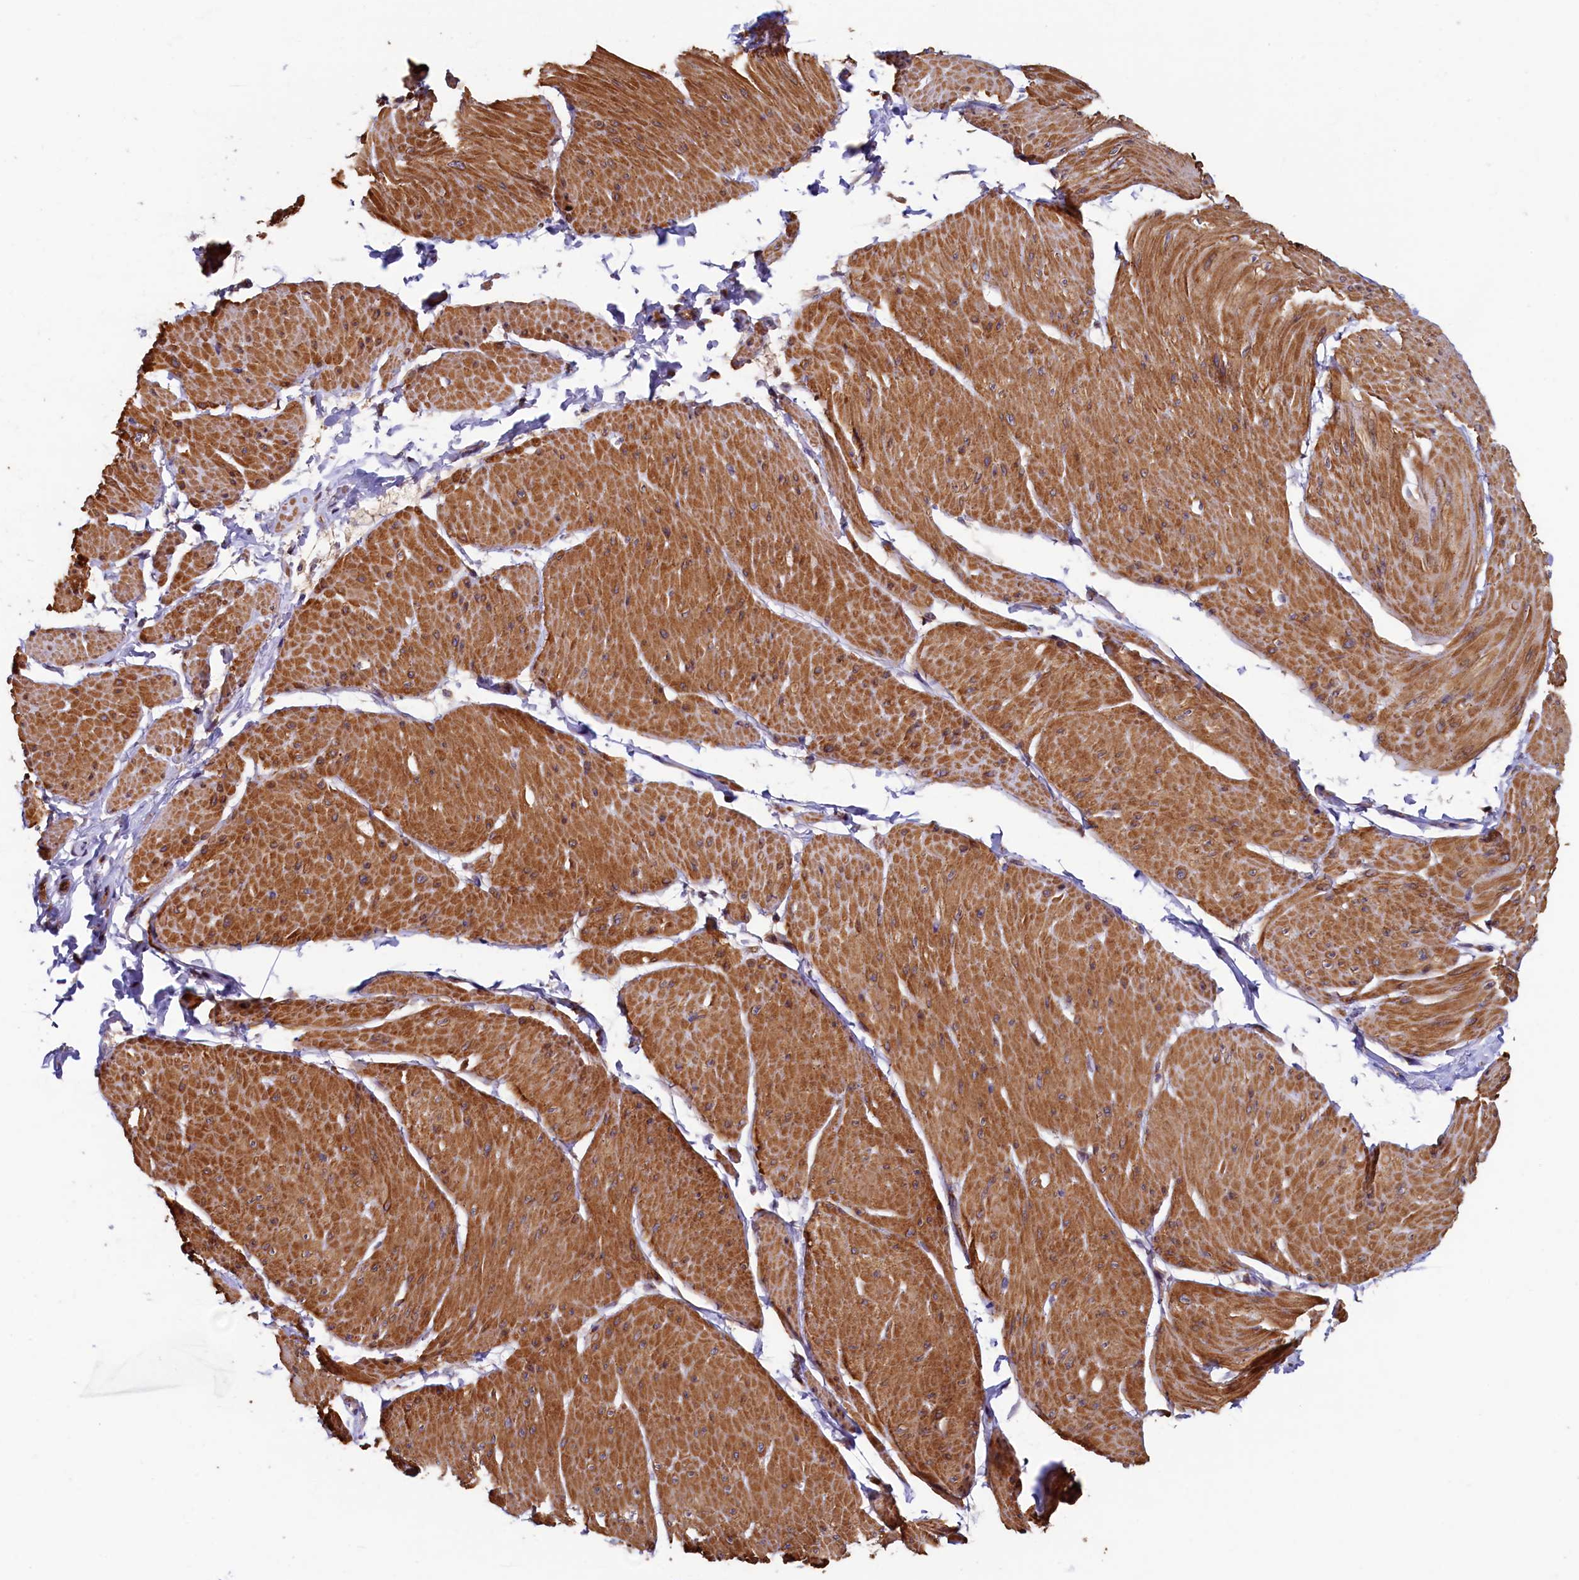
{"staining": {"intensity": "moderate", "quantity": ">75%", "location": "cytoplasmic/membranous"}, "tissue": "smooth muscle", "cell_type": "Smooth muscle cells", "image_type": "normal", "snomed": [{"axis": "morphology", "description": "Urothelial carcinoma, High grade"}, {"axis": "topography", "description": "Urinary bladder"}], "caption": "This micrograph reveals benign smooth muscle stained with immunohistochemistry (IHC) to label a protein in brown. The cytoplasmic/membranous of smooth muscle cells show moderate positivity for the protein. Nuclei are counter-stained blue.", "gene": "TMEM181", "patient": {"sex": "male", "age": 46}}